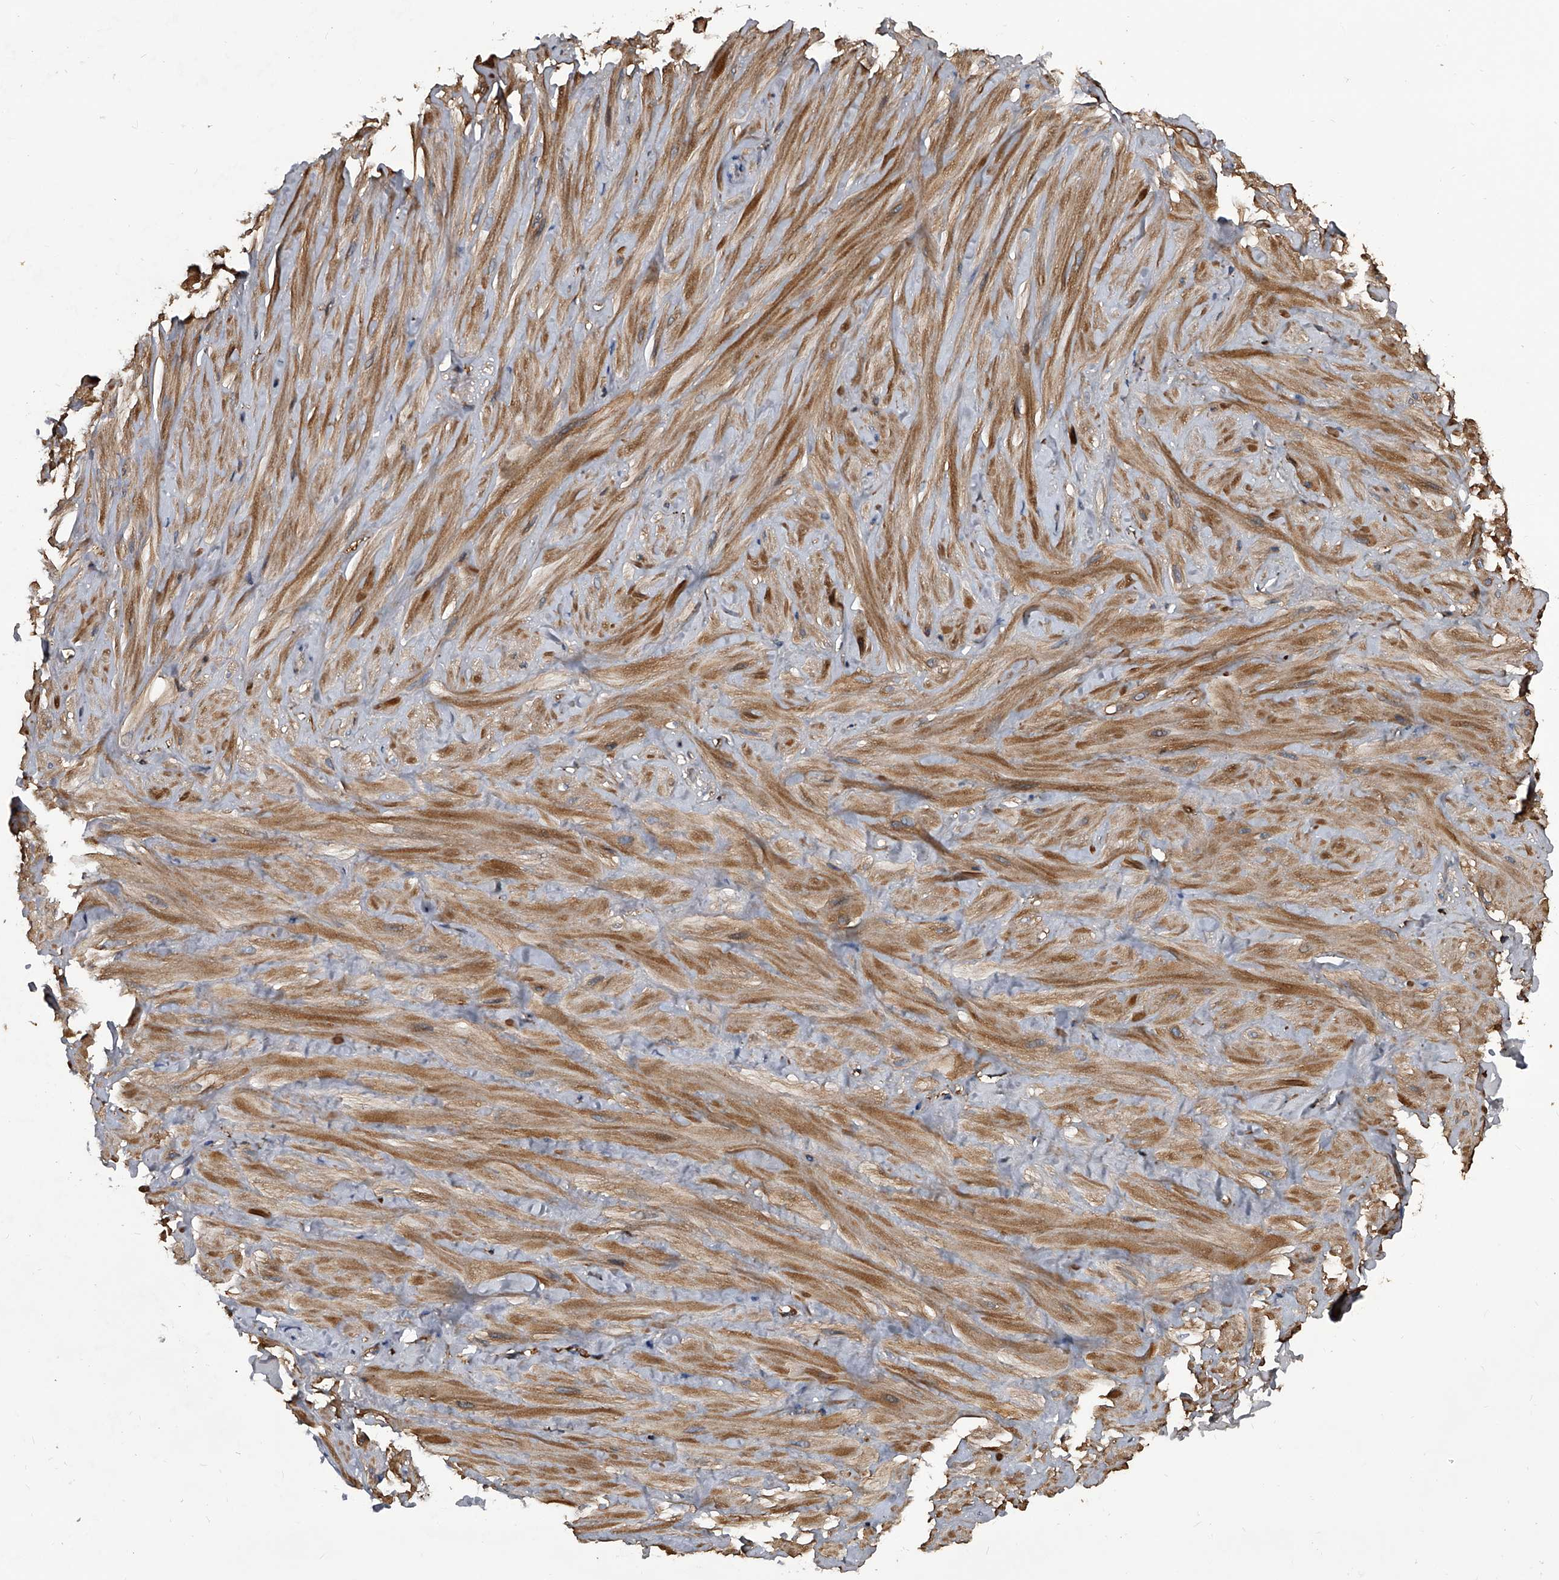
{"staining": {"intensity": "weak", "quantity": ">75%", "location": "cytoplasmic/membranous"}, "tissue": "adipose tissue", "cell_type": "Adipocytes", "image_type": "normal", "snomed": [{"axis": "morphology", "description": "Normal tissue, NOS"}, {"axis": "topography", "description": "Adipose tissue"}, {"axis": "topography", "description": "Vascular tissue"}, {"axis": "topography", "description": "Peripheral nerve tissue"}], "caption": "DAB (3,3'-diaminobenzidine) immunohistochemical staining of unremarkable human adipose tissue shows weak cytoplasmic/membranous protein staining in approximately >75% of adipocytes.", "gene": "KIF13A", "patient": {"sex": "male", "age": 25}}